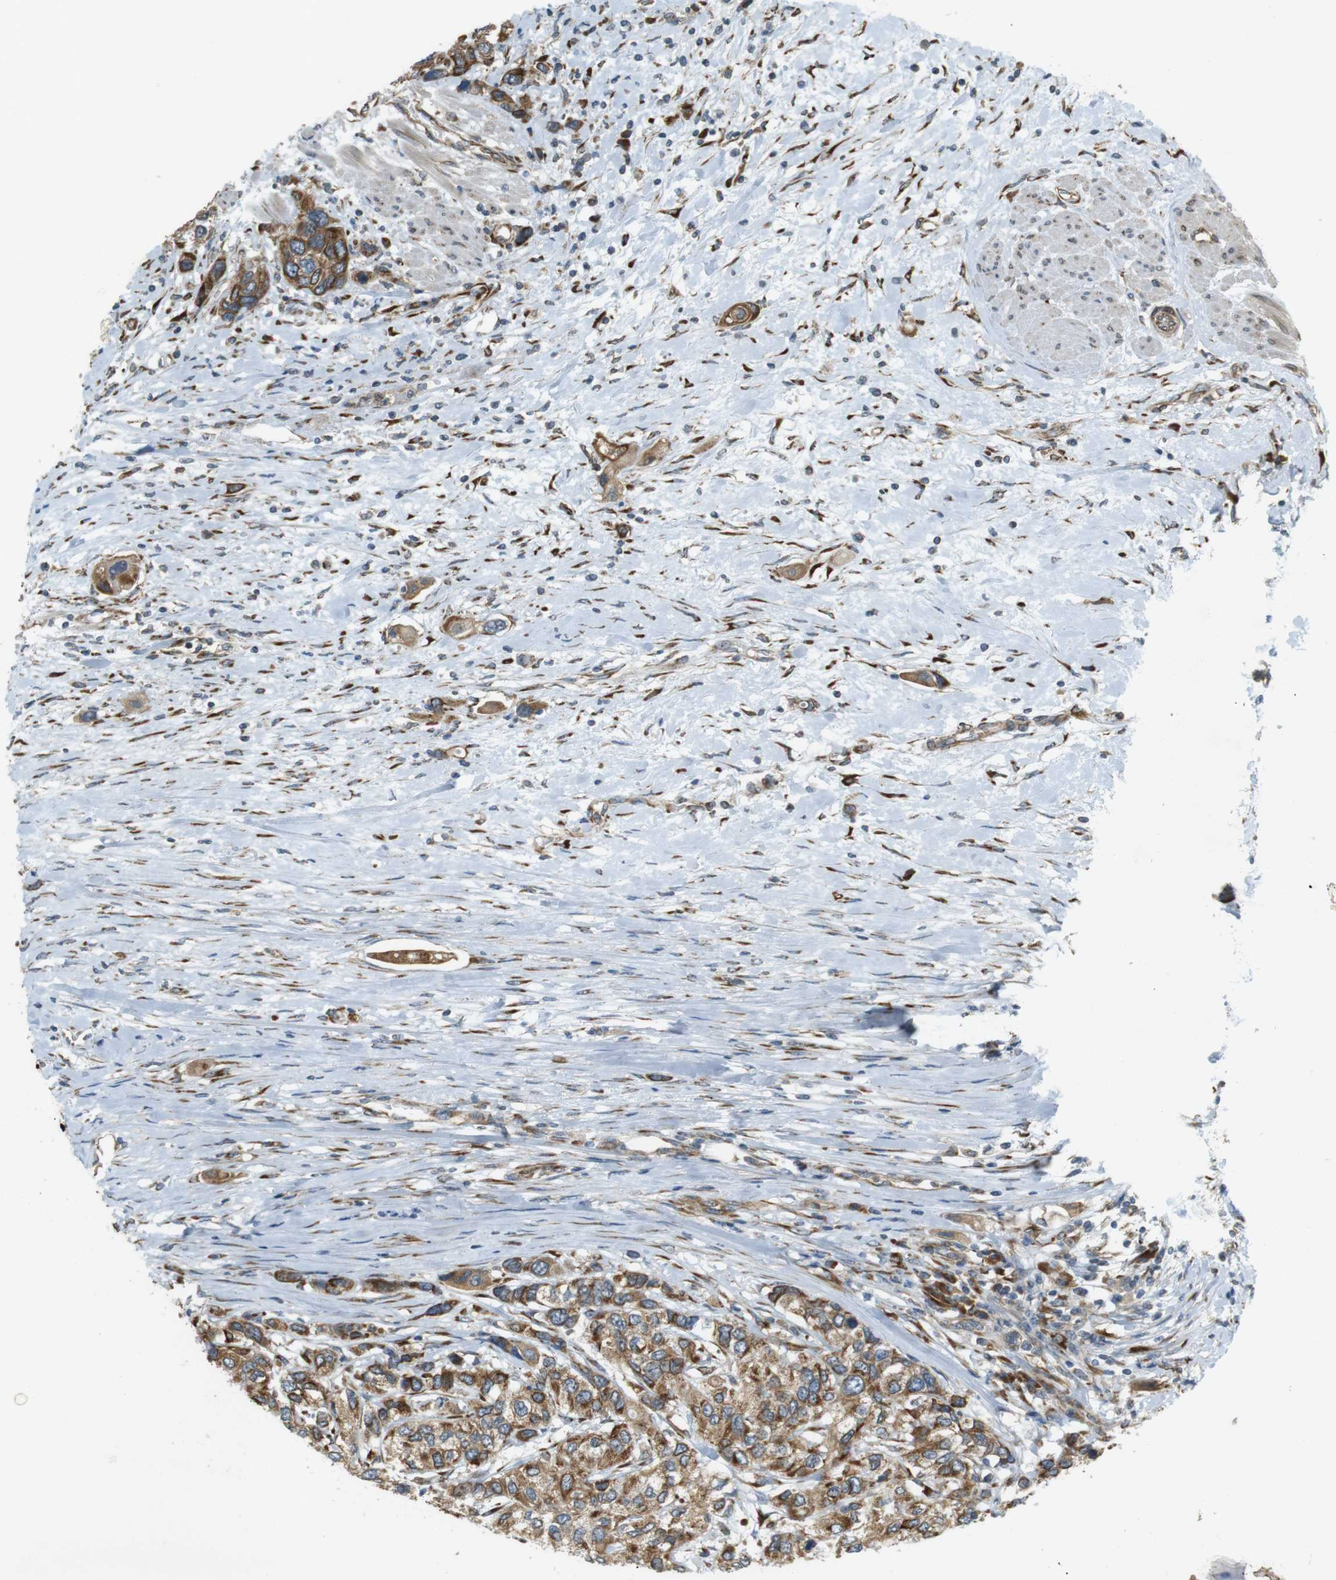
{"staining": {"intensity": "moderate", "quantity": ">75%", "location": "cytoplasmic/membranous"}, "tissue": "urothelial cancer", "cell_type": "Tumor cells", "image_type": "cancer", "snomed": [{"axis": "morphology", "description": "Urothelial carcinoma, High grade"}, {"axis": "topography", "description": "Urinary bladder"}], "caption": "Human urothelial cancer stained with a brown dye shows moderate cytoplasmic/membranous positive staining in about >75% of tumor cells.", "gene": "SLC41A1", "patient": {"sex": "female", "age": 56}}